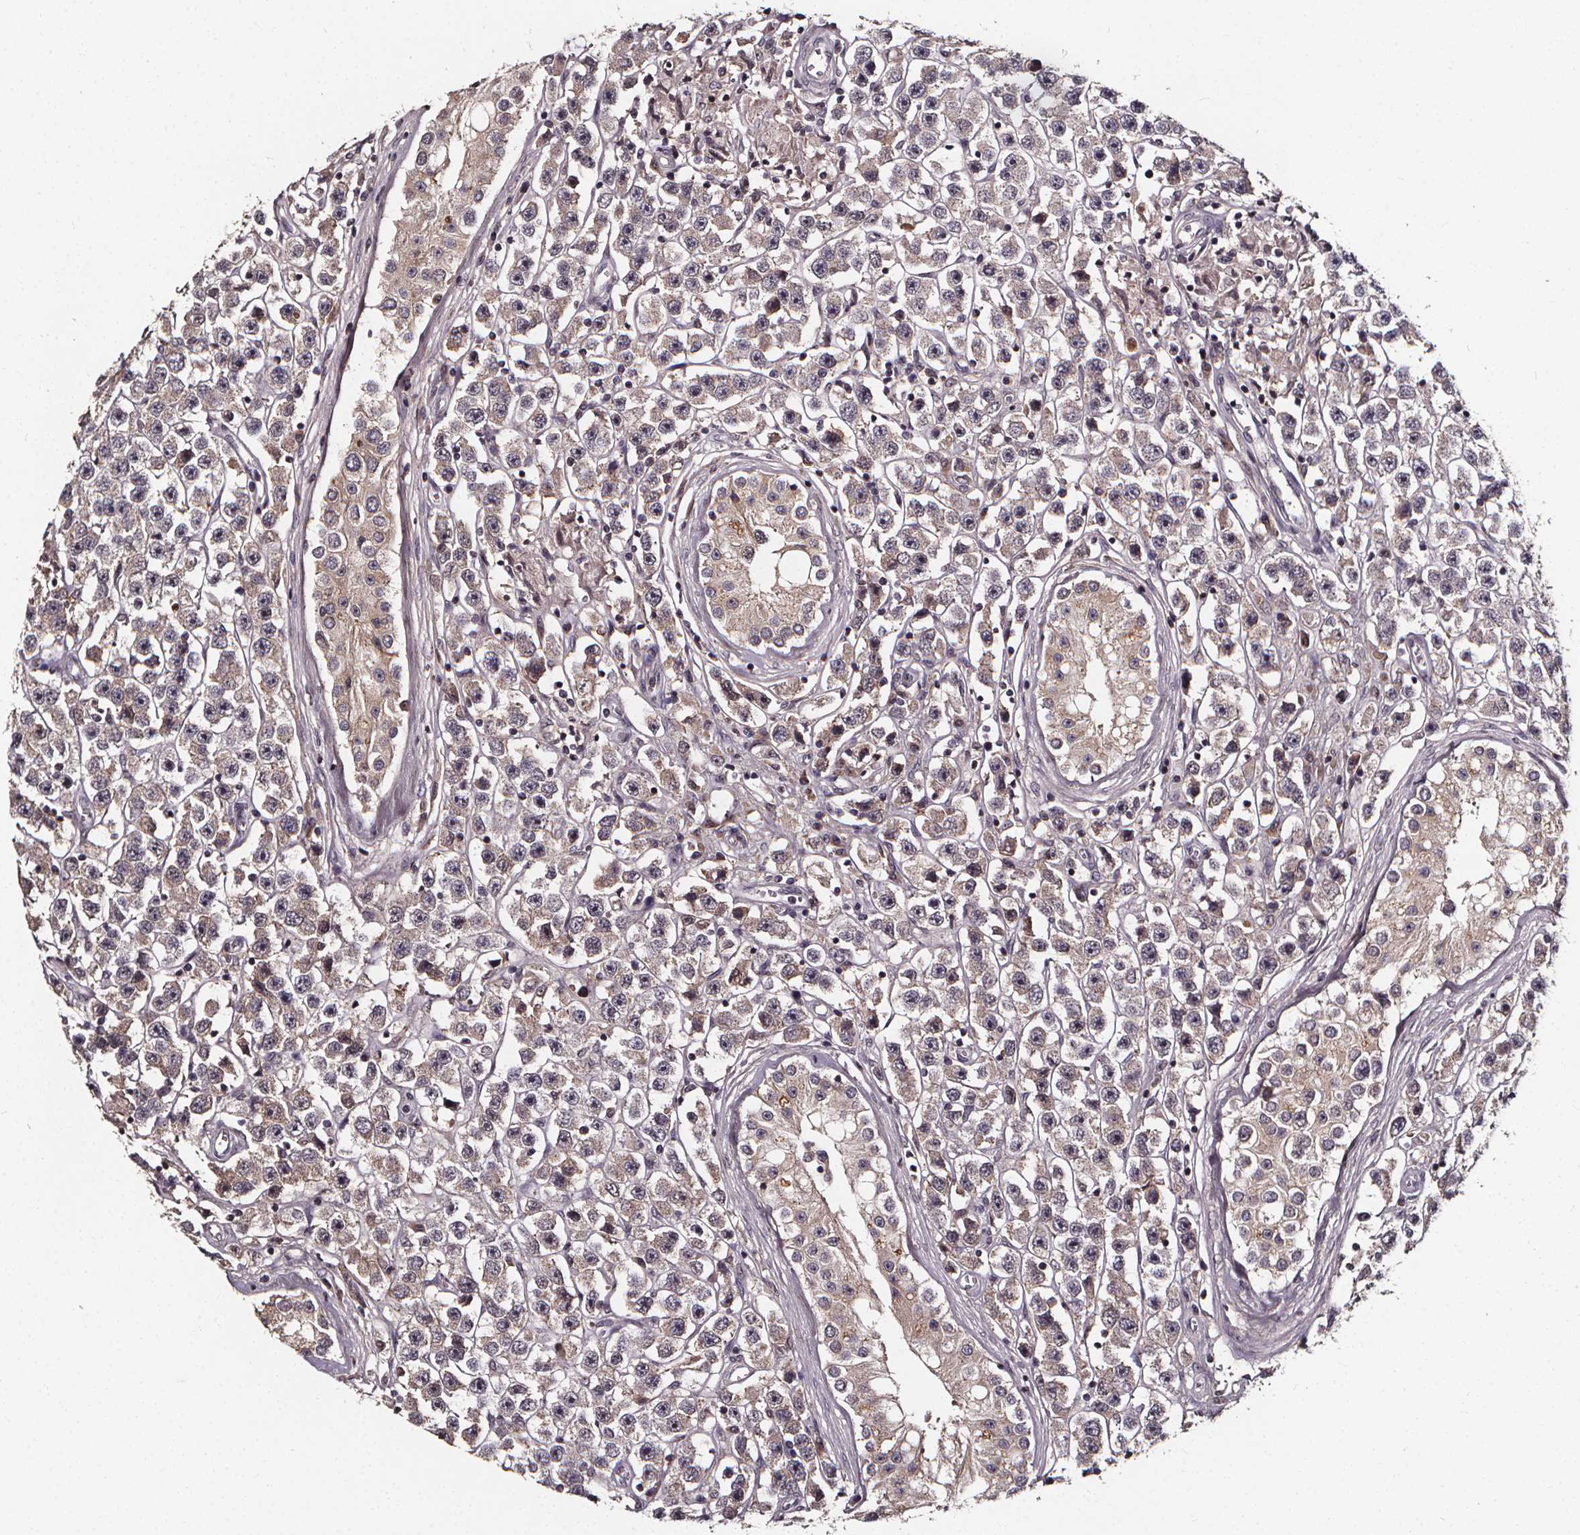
{"staining": {"intensity": "weak", "quantity": "25%-75%", "location": "cytoplasmic/membranous"}, "tissue": "testis cancer", "cell_type": "Tumor cells", "image_type": "cancer", "snomed": [{"axis": "morphology", "description": "Seminoma, NOS"}, {"axis": "topography", "description": "Testis"}], "caption": "There is low levels of weak cytoplasmic/membranous positivity in tumor cells of testis cancer, as demonstrated by immunohistochemical staining (brown color).", "gene": "SPAG8", "patient": {"sex": "male", "age": 45}}